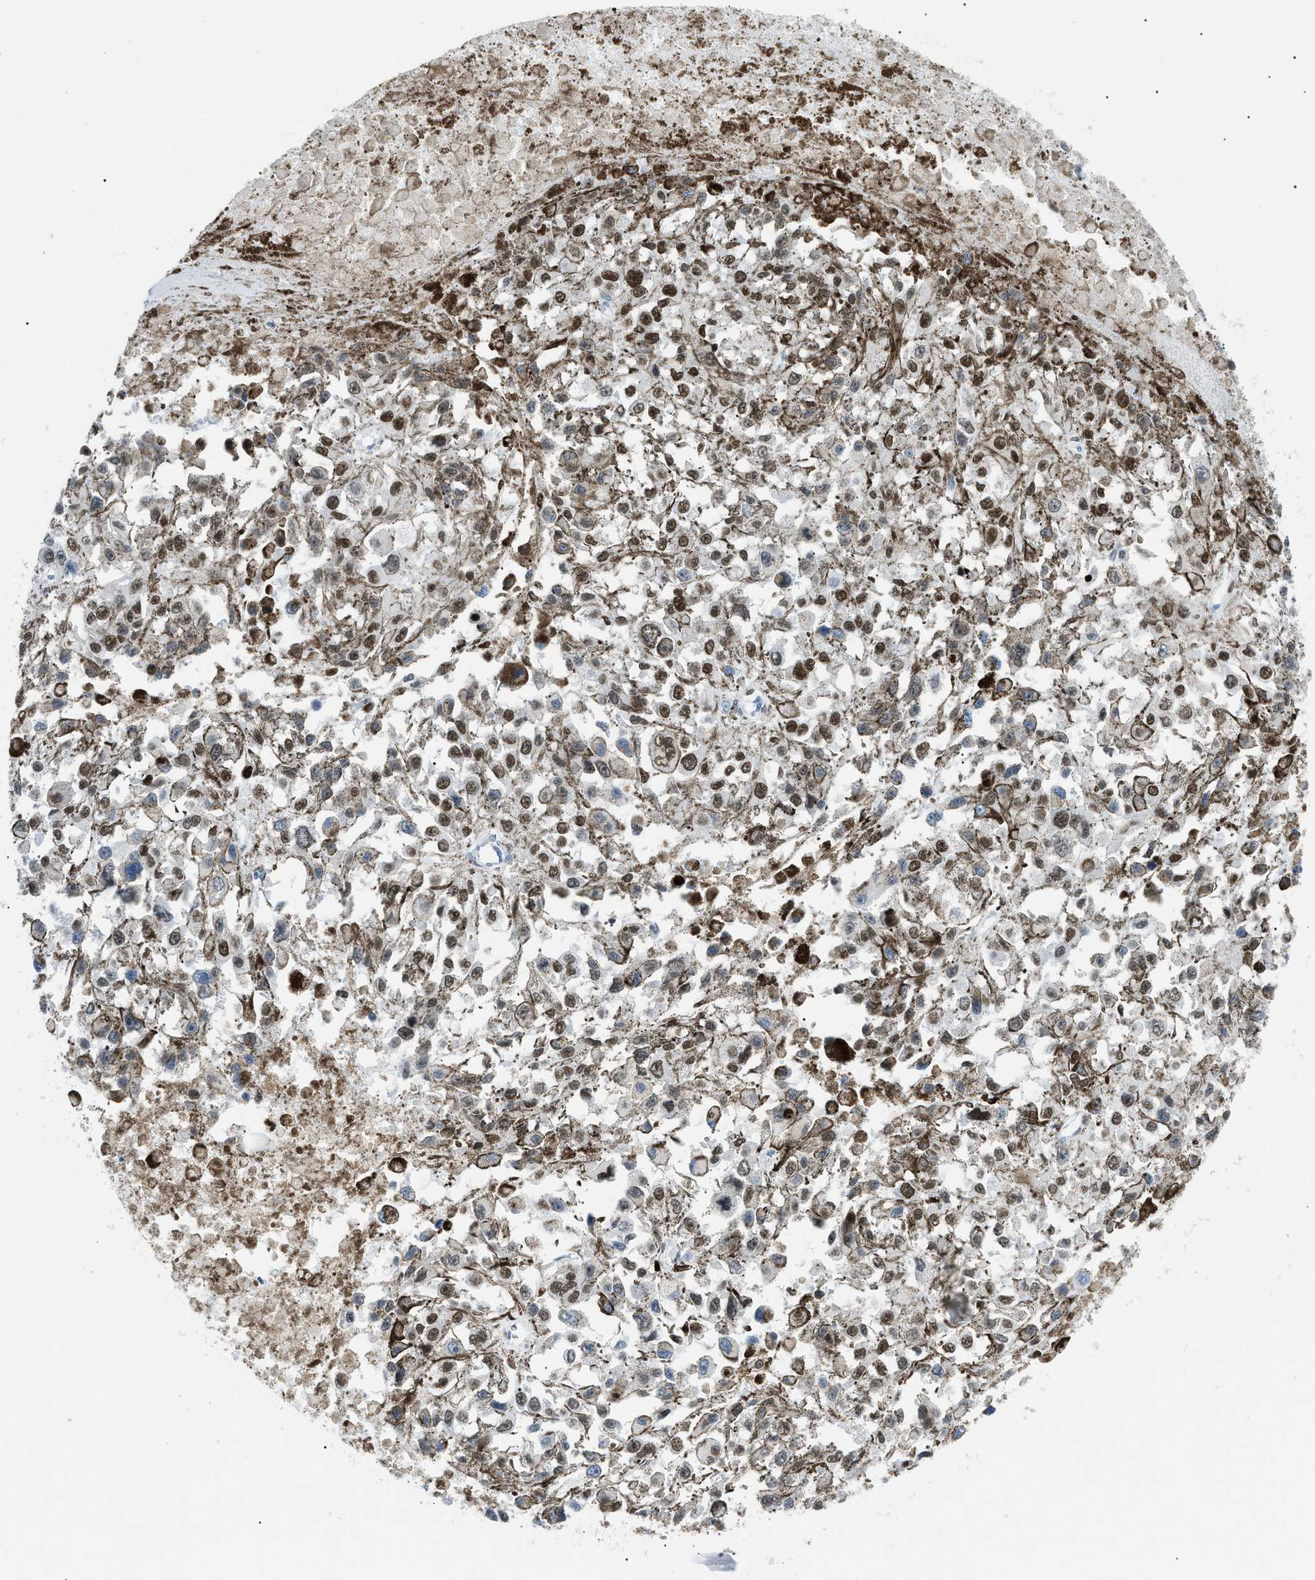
{"staining": {"intensity": "moderate", "quantity": ">75%", "location": "nuclear"}, "tissue": "melanoma", "cell_type": "Tumor cells", "image_type": "cancer", "snomed": [{"axis": "morphology", "description": "Malignant melanoma, Metastatic site"}, {"axis": "topography", "description": "Lymph node"}], "caption": "Malignant melanoma (metastatic site) stained for a protein displays moderate nuclear positivity in tumor cells.", "gene": "SMARCC1", "patient": {"sex": "male", "age": 59}}